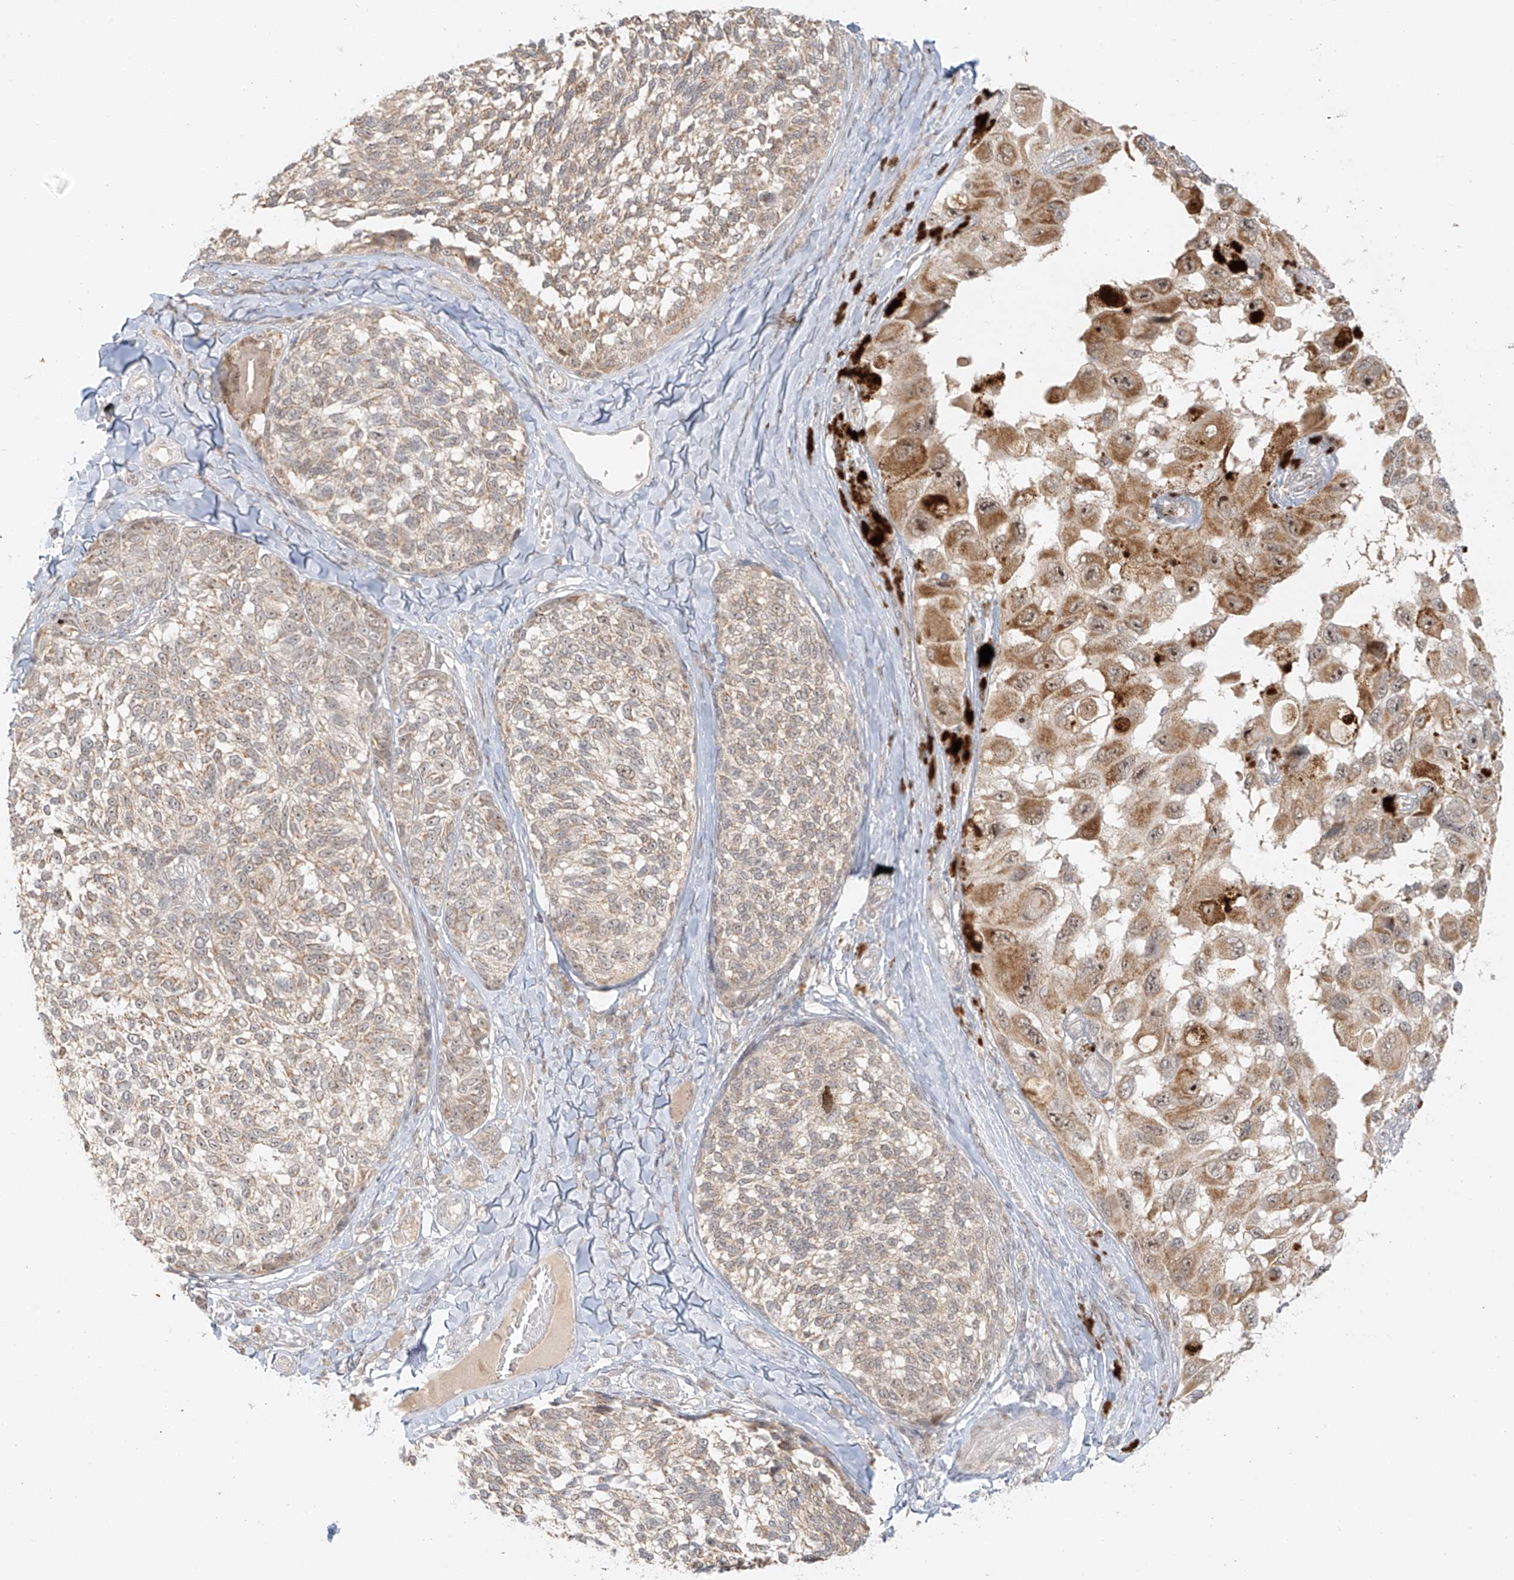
{"staining": {"intensity": "weak", "quantity": ">75%", "location": "cytoplasmic/membranous"}, "tissue": "melanoma", "cell_type": "Tumor cells", "image_type": "cancer", "snomed": [{"axis": "morphology", "description": "Malignant melanoma, NOS"}, {"axis": "topography", "description": "Skin"}], "caption": "Protein staining of melanoma tissue exhibits weak cytoplasmic/membranous expression in about >75% of tumor cells.", "gene": "MIPEP", "patient": {"sex": "female", "age": 73}}